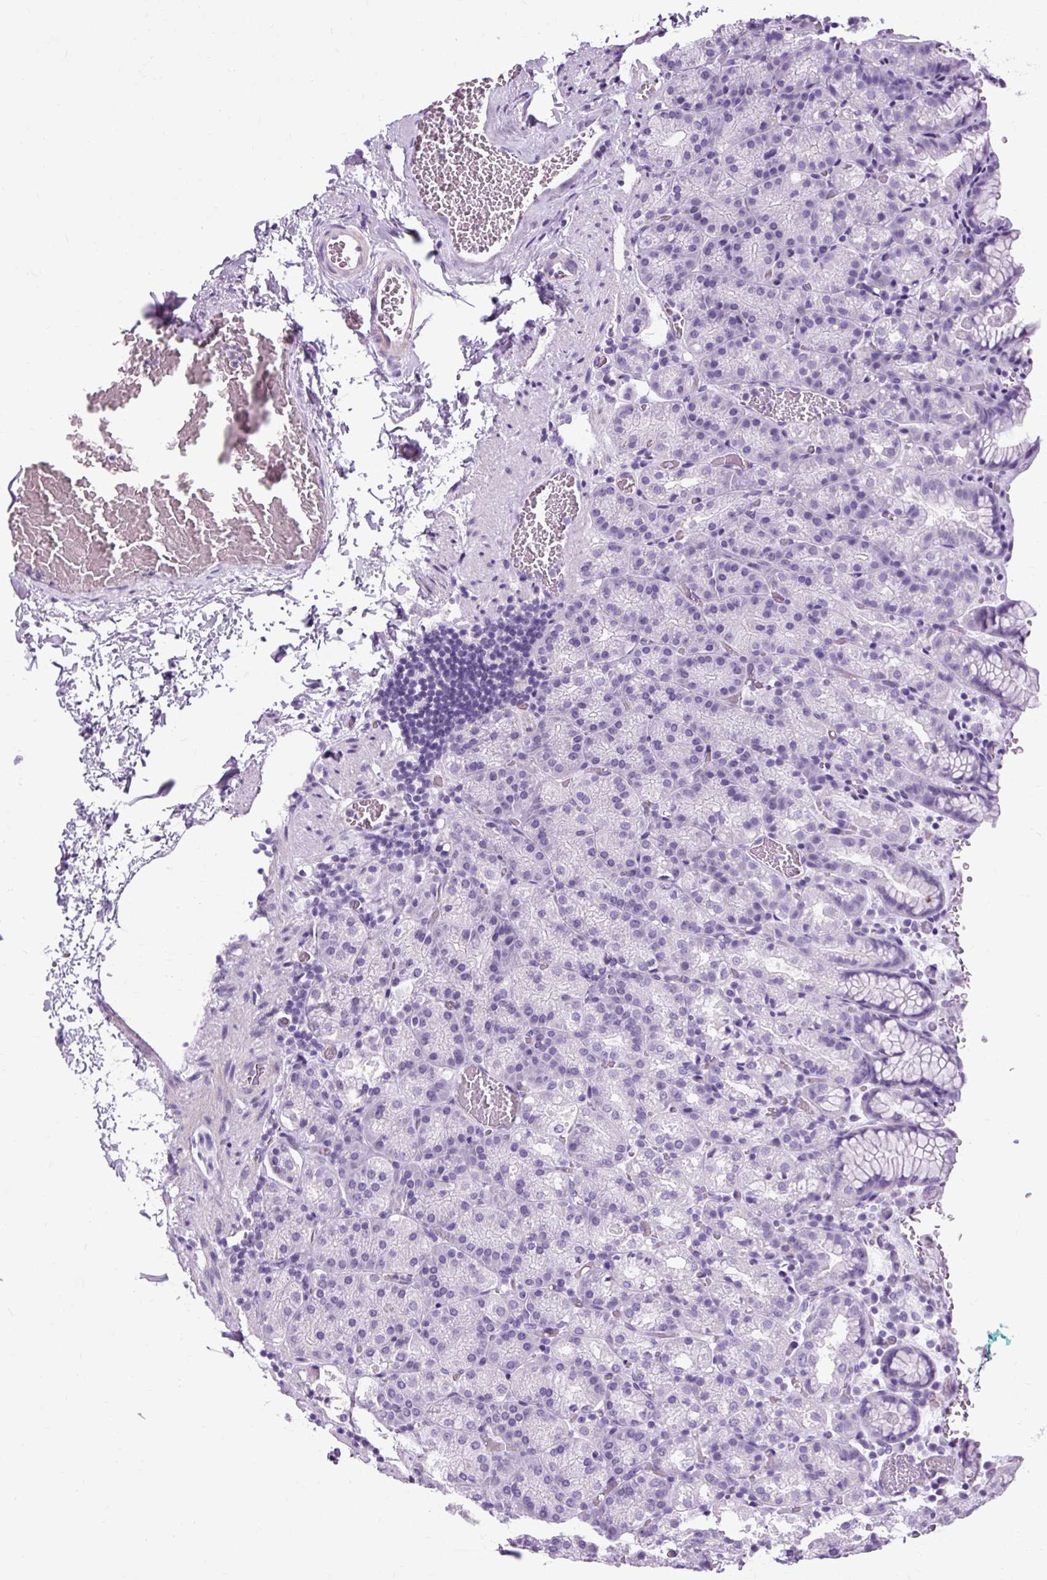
{"staining": {"intensity": "negative", "quantity": "none", "location": "none"}, "tissue": "stomach", "cell_type": "Glandular cells", "image_type": "normal", "snomed": [{"axis": "morphology", "description": "Normal tissue, NOS"}, {"axis": "topography", "description": "Stomach, upper"}], "caption": "The photomicrograph reveals no significant positivity in glandular cells of stomach.", "gene": "OOEP", "patient": {"sex": "female", "age": 81}}